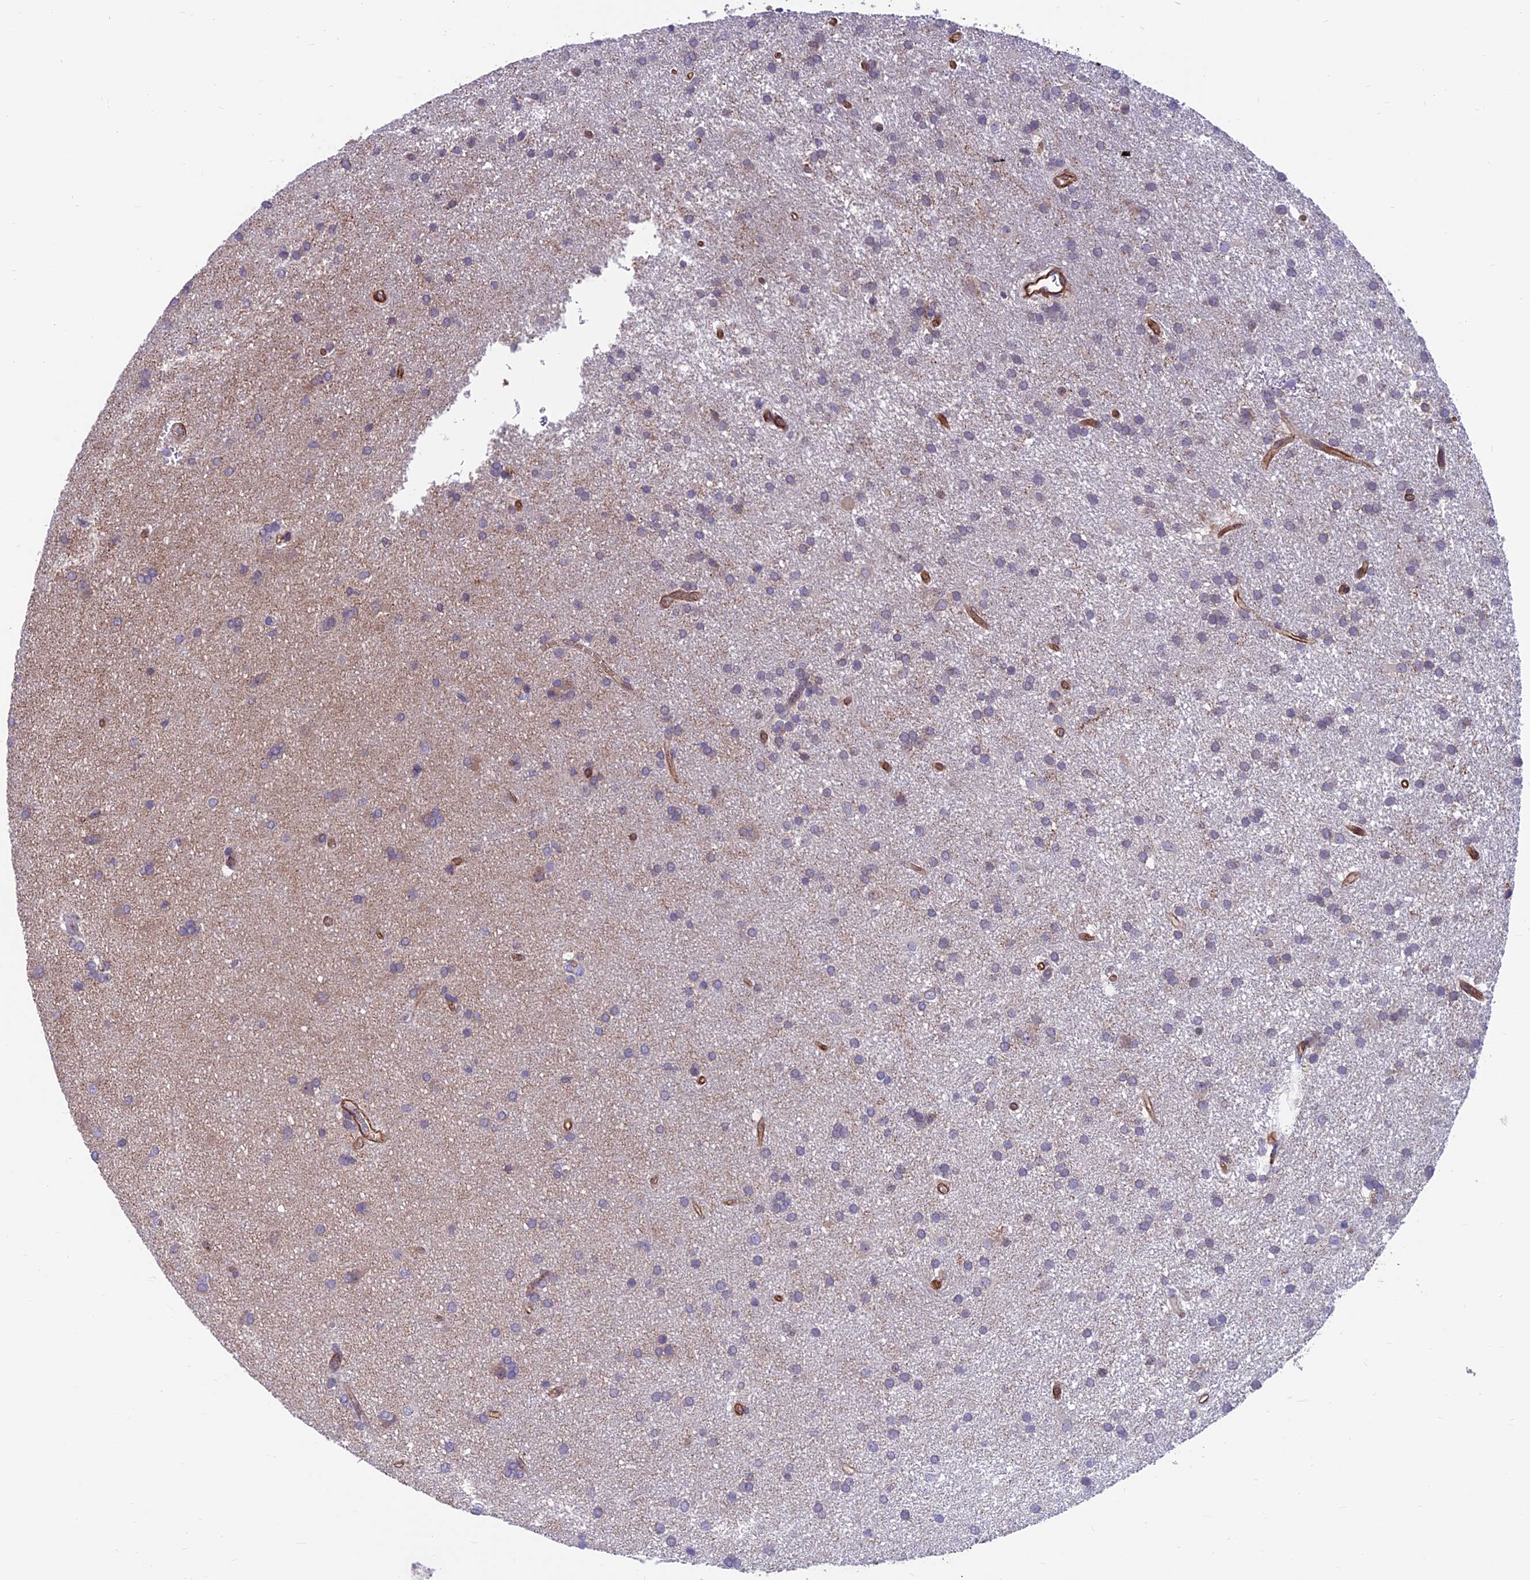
{"staining": {"intensity": "negative", "quantity": "none", "location": "none"}, "tissue": "glioma", "cell_type": "Tumor cells", "image_type": "cancer", "snomed": [{"axis": "morphology", "description": "Glioma, malignant, Low grade"}, {"axis": "topography", "description": "Brain"}], "caption": "This photomicrograph is of glioma stained with immunohistochemistry to label a protein in brown with the nuclei are counter-stained blue. There is no staining in tumor cells.", "gene": "RTN4RL1", "patient": {"sex": "male", "age": 66}}